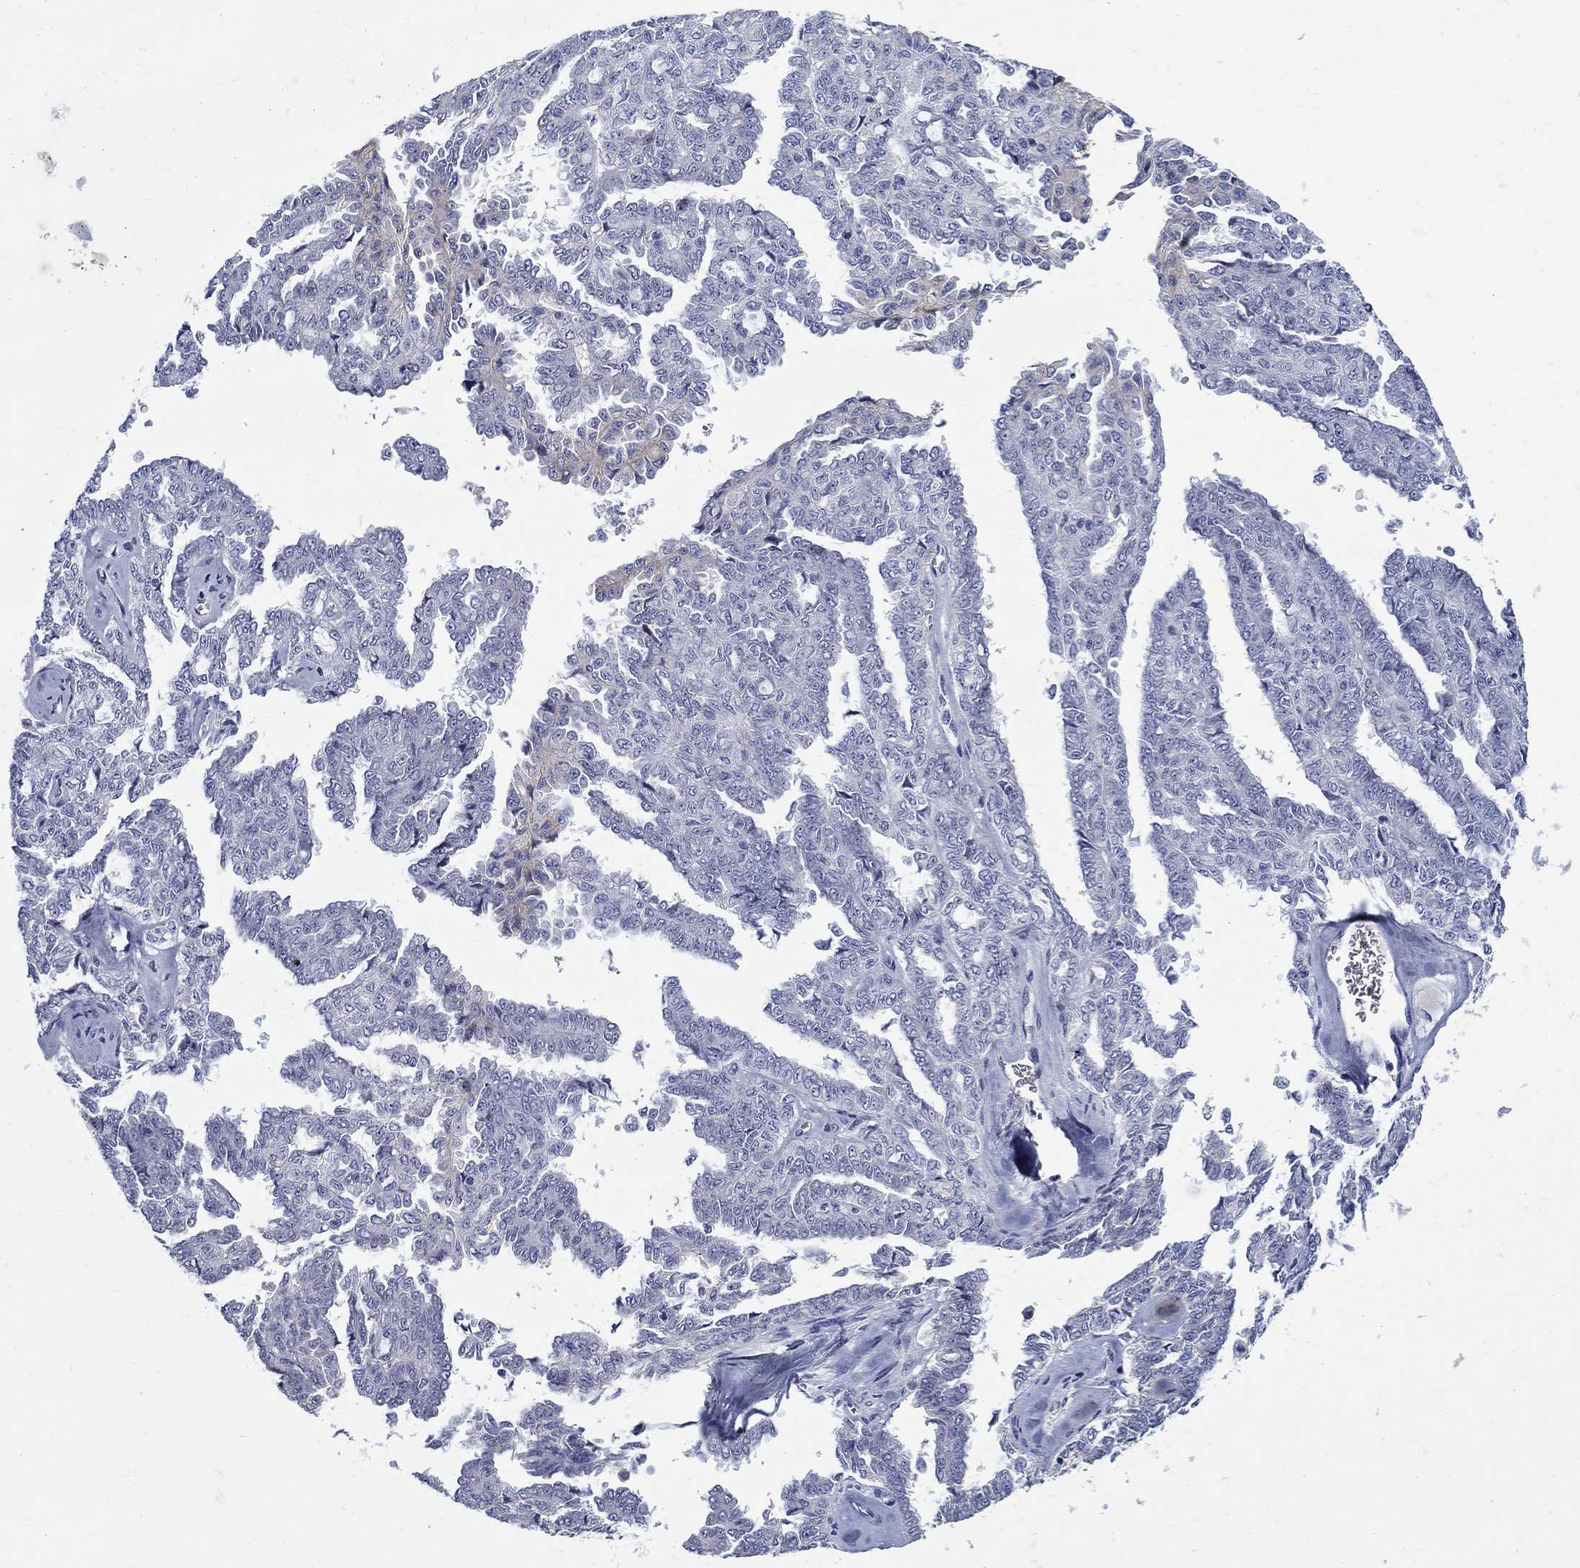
{"staining": {"intensity": "negative", "quantity": "none", "location": "none"}, "tissue": "ovarian cancer", "cell_type": "Tumor cells", "image_type": "cancer", "snomed": [{"axis": "morphology", "description": "Cystadenocarcinoma, serous, NOS"}, {"axis": "topography", "description": "Ovary"}], "caption": "There is no significant positivity in tumor cells of serous cystadenocarcinoma (ovarian).", "gene": "ABCA4", "patient": {"sex": "female", "age": 71}}